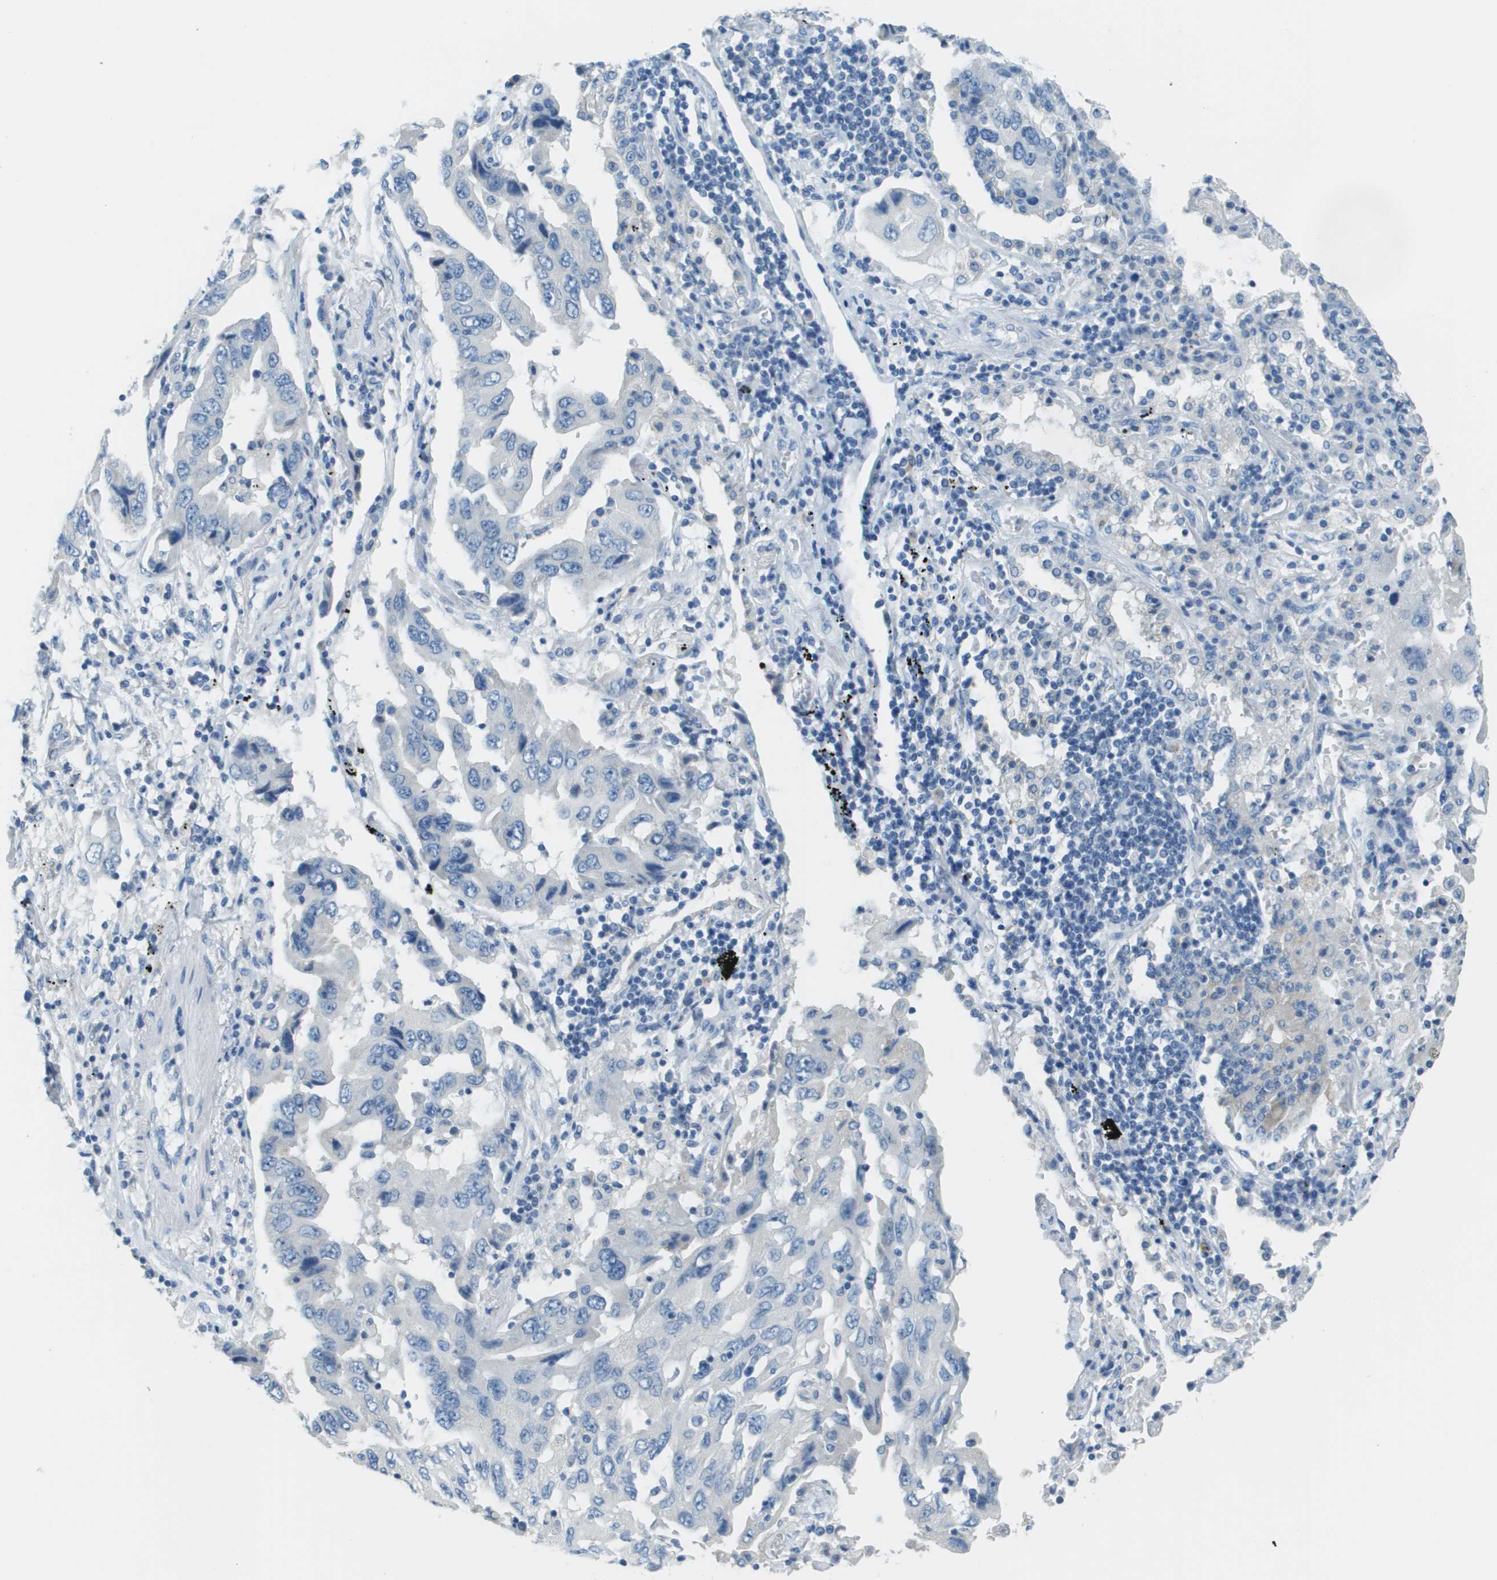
{"staining": {"intensity": "negative", "quantity": "none", "location": "none"}, "tissue": "lung cancer", "cell_type": "Tumor cells", "image_type": "cancer", "snomed": [{"axis": "morphology", "description": "Adenocarcinoma, NOS"}, {"axis": "topography", "description": "Lung"}], "caption": "The photomicrograph shows no staining of tumor cells in lung cancer (adenocarcinoma). (Immunohistochemistry (ihc), brightfield microscopy, high magnification).", "gene": "PTGDR2", "patient": {"sex": "female", "age": 65}}